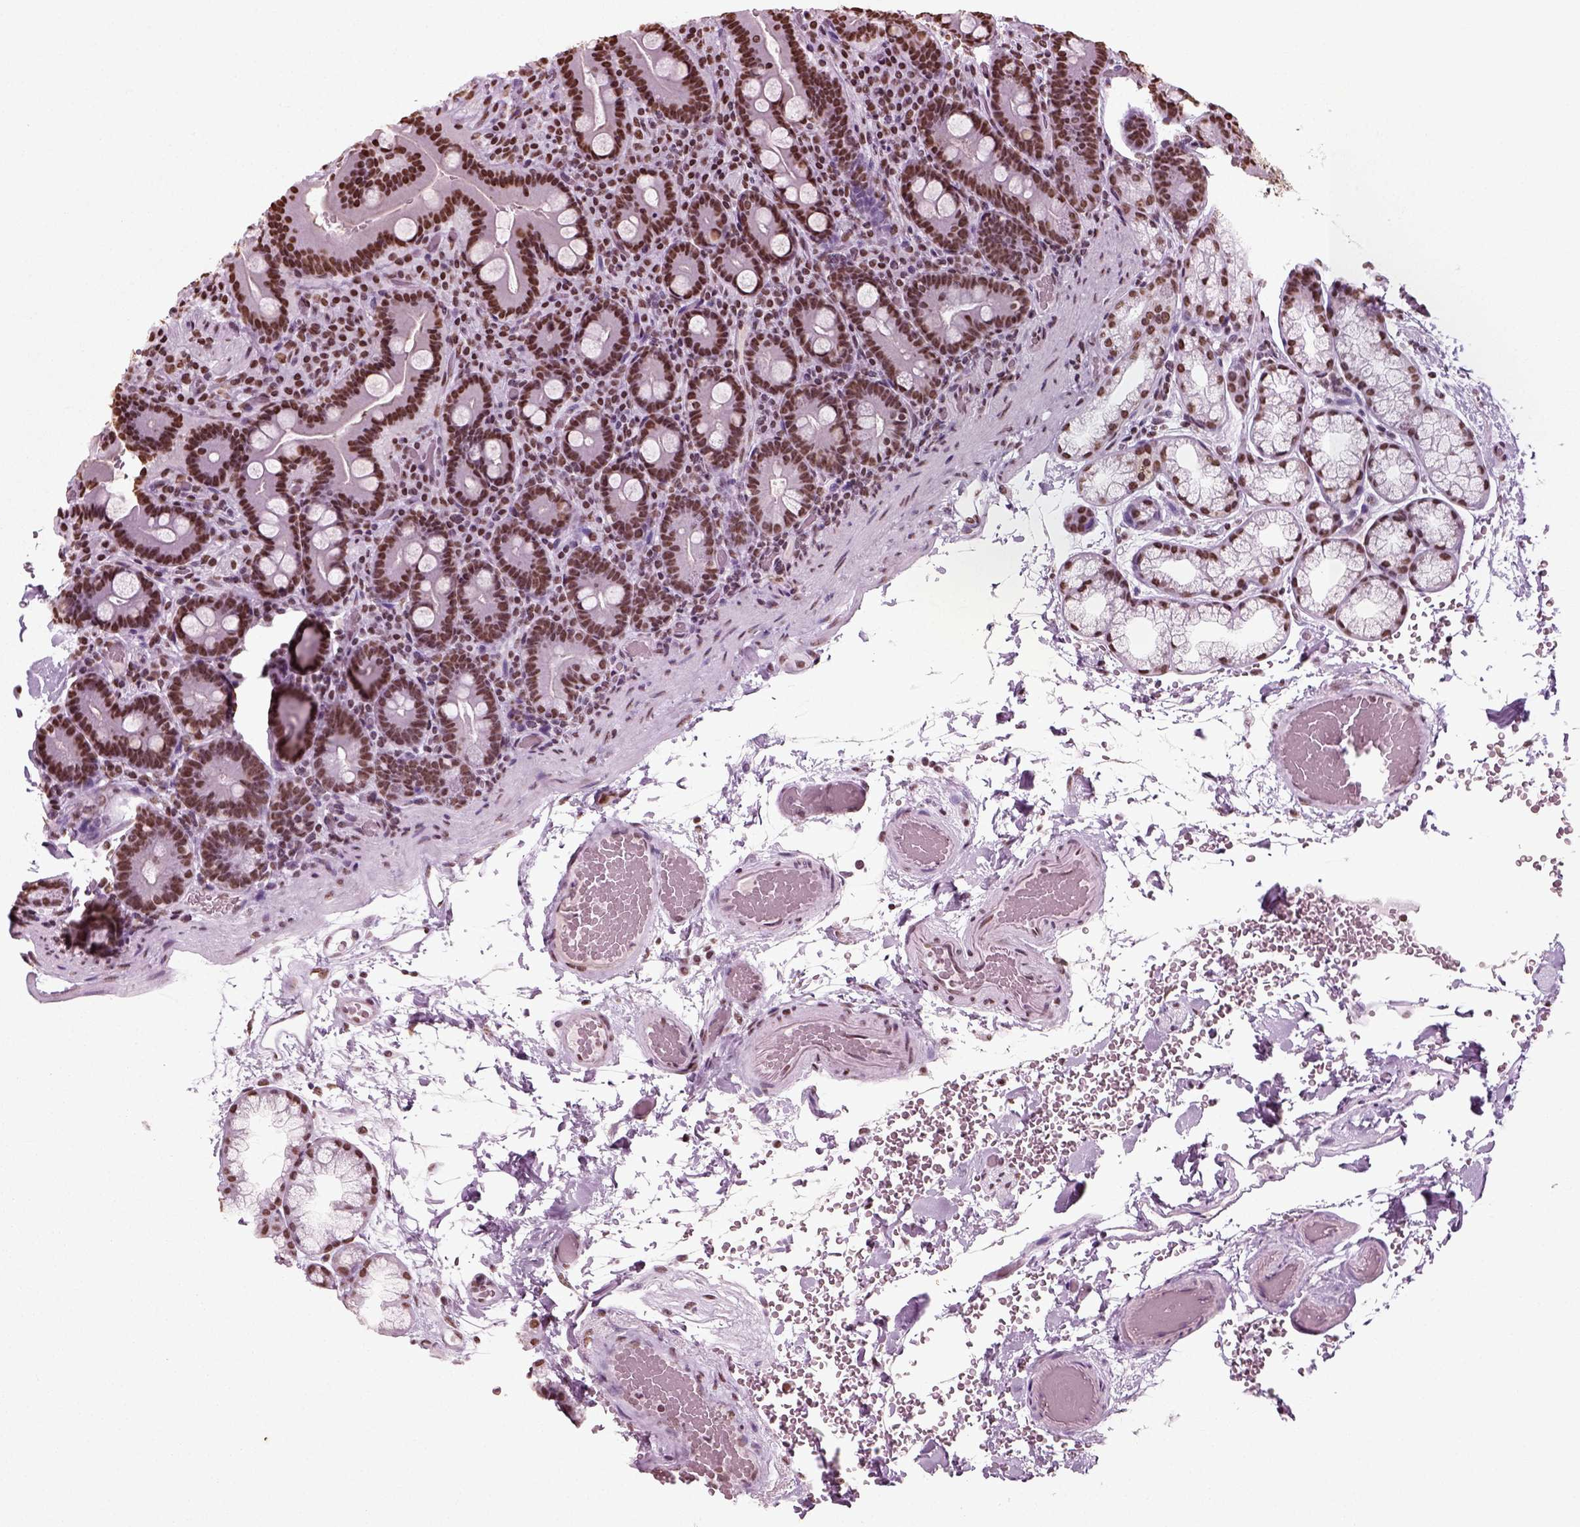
{"staining": {"intensity": "strong", "quantity": ">75%", "location": "nuclear"}, "tissue": "duodenum", "cell_type": "Glandular cells", "image_type": "normal", "snomed": [{"axis": "morphology", "description": "Normal tissue, NOS"}, {"axis": "topography", "description": "Duodenum"}], "caption": "IHC of benign duodenum displays high levels of strong nuclear positivity in approximately >75% of glandular cells. (Brightfield microscopy of DAB IHC at high magnification).", "gene": "POLR1H", "patient": {"sex": "female", "age": 62}}